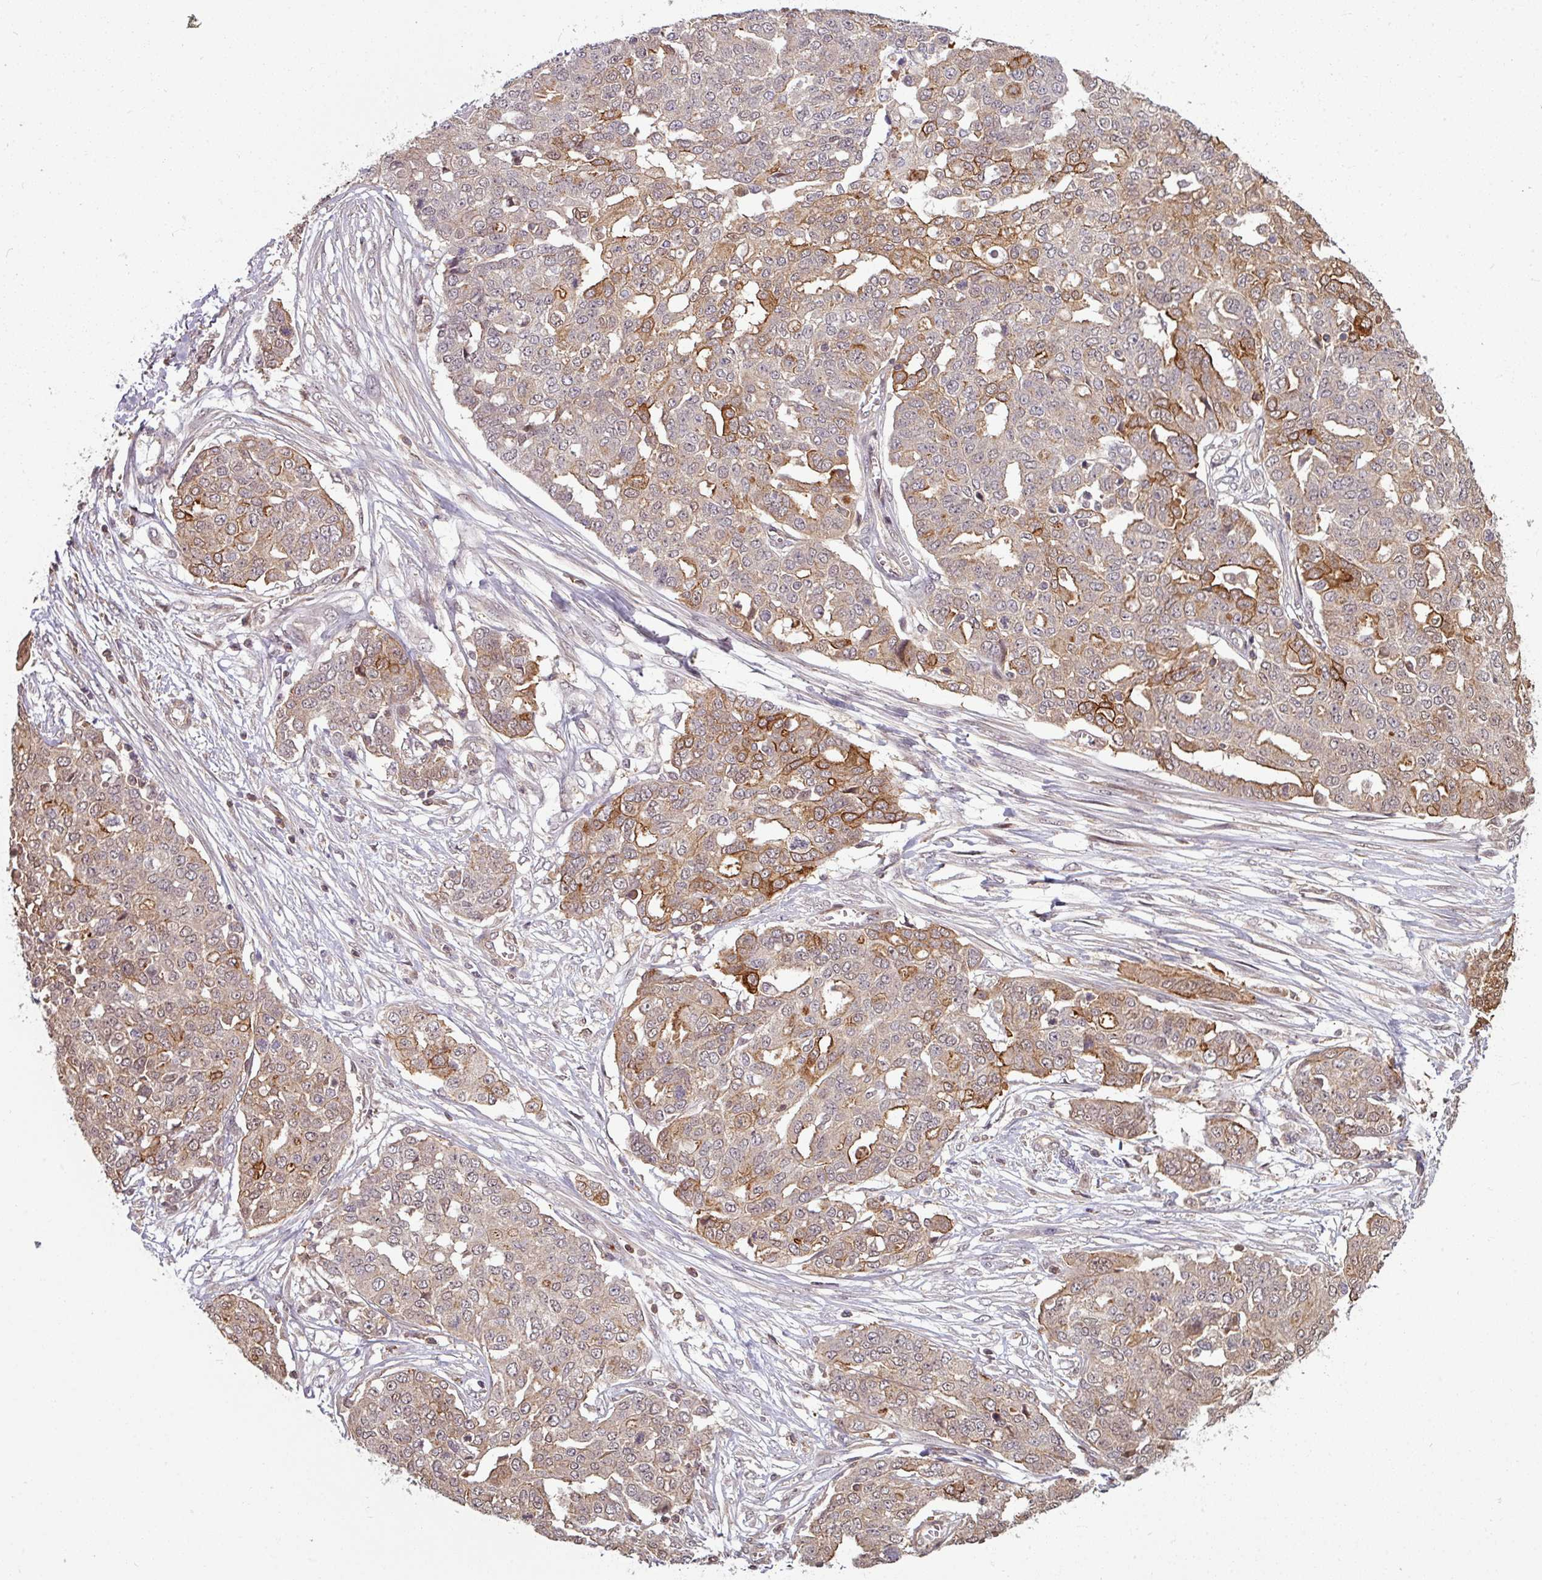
{"staining": {"intensity": "moderate", "quantity": "25%-75%", "location": "cytoplasmic/membranous"}, "tissue": "ovarian cancer", "cell_type": "Tumor cells", "image_type": "cancer", "snomed": [{"axis": "morphology", "description": "Cystadenocarcinoma, serous, NOS"}, {"axis": "topography", "description": "Soft tissue"}, {"axis": "topography", "description": "Ovary"}], "caption": "Ovarian cancer (serous cystadenocarcinoma) stained with IHC demonstrates moderate cytoplasmic/membranous staining in about 25%-75% of tumor cells.", "gene": "TUSC3", "patient": {"sex": "female", "age": 57}}